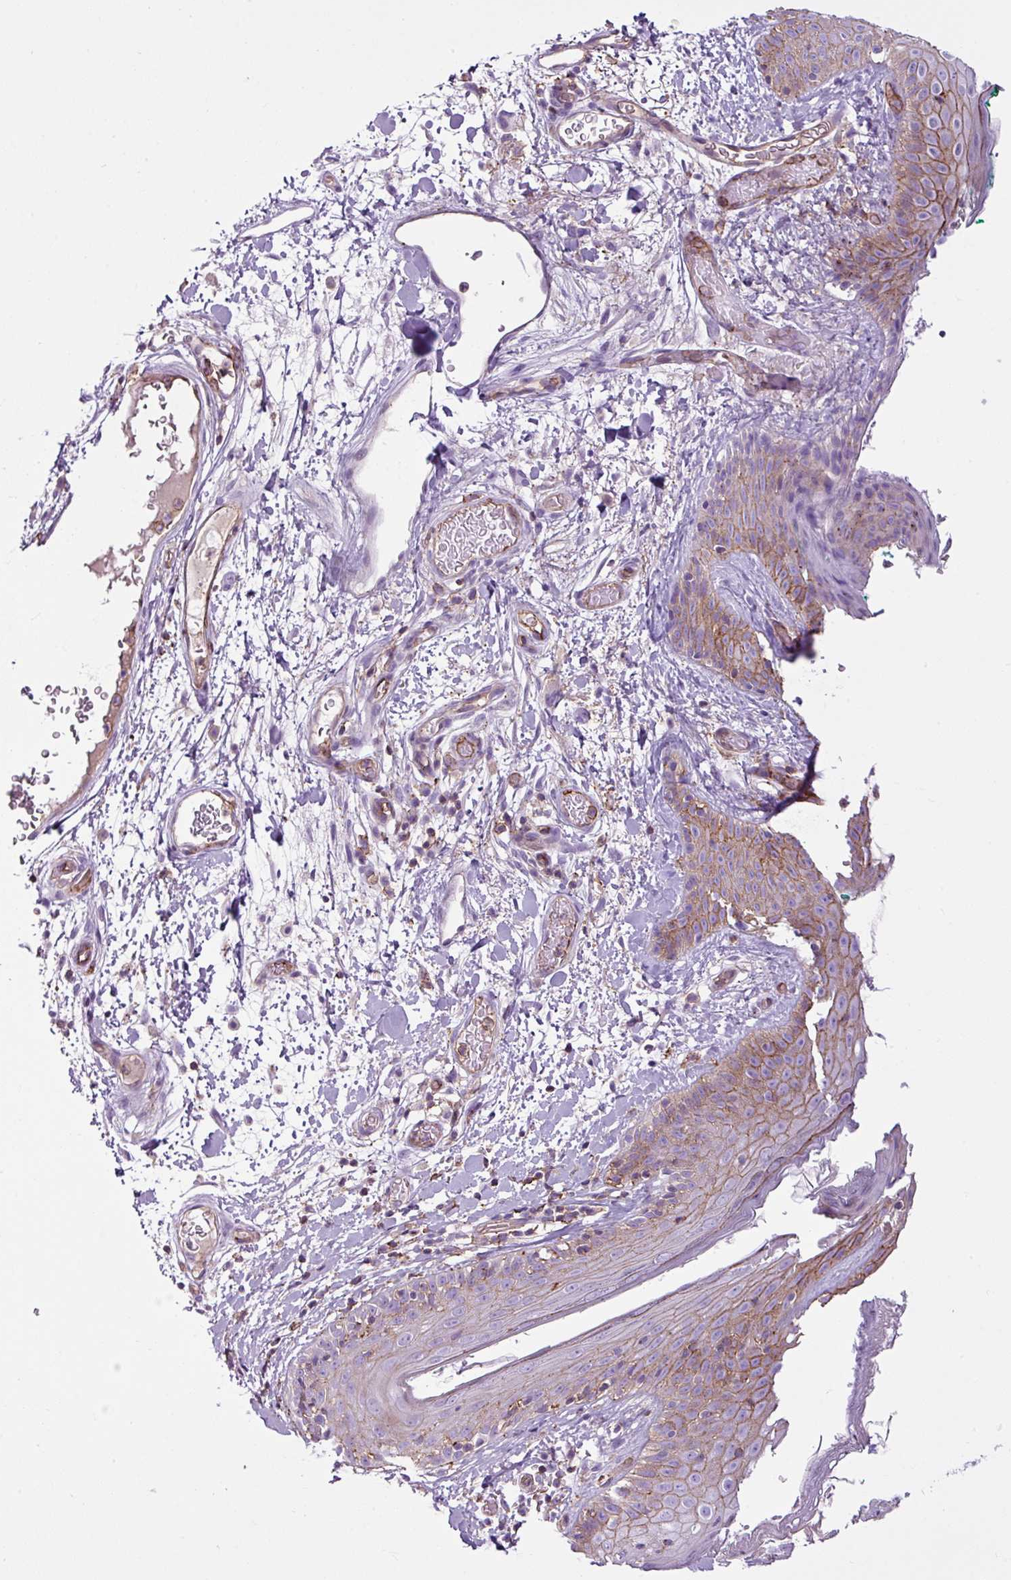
{"staining": {"intensity": "negative", "quantity": "none", "location": "none"}, "tissue": "skin", "cell_type": "Fibroblasts", "image_type": "normal", "snomed": [{"axis": "morphology", "description": "Normal tissue, NOS"}, {"axis": "topography", "description": "Skin"}], "caption": "DAB immunohistochemical staining of benign human skin shows no significant positivity in fibroblasts.", "gene": "EME2", "patient": {"sex": "male", "age": 79}}